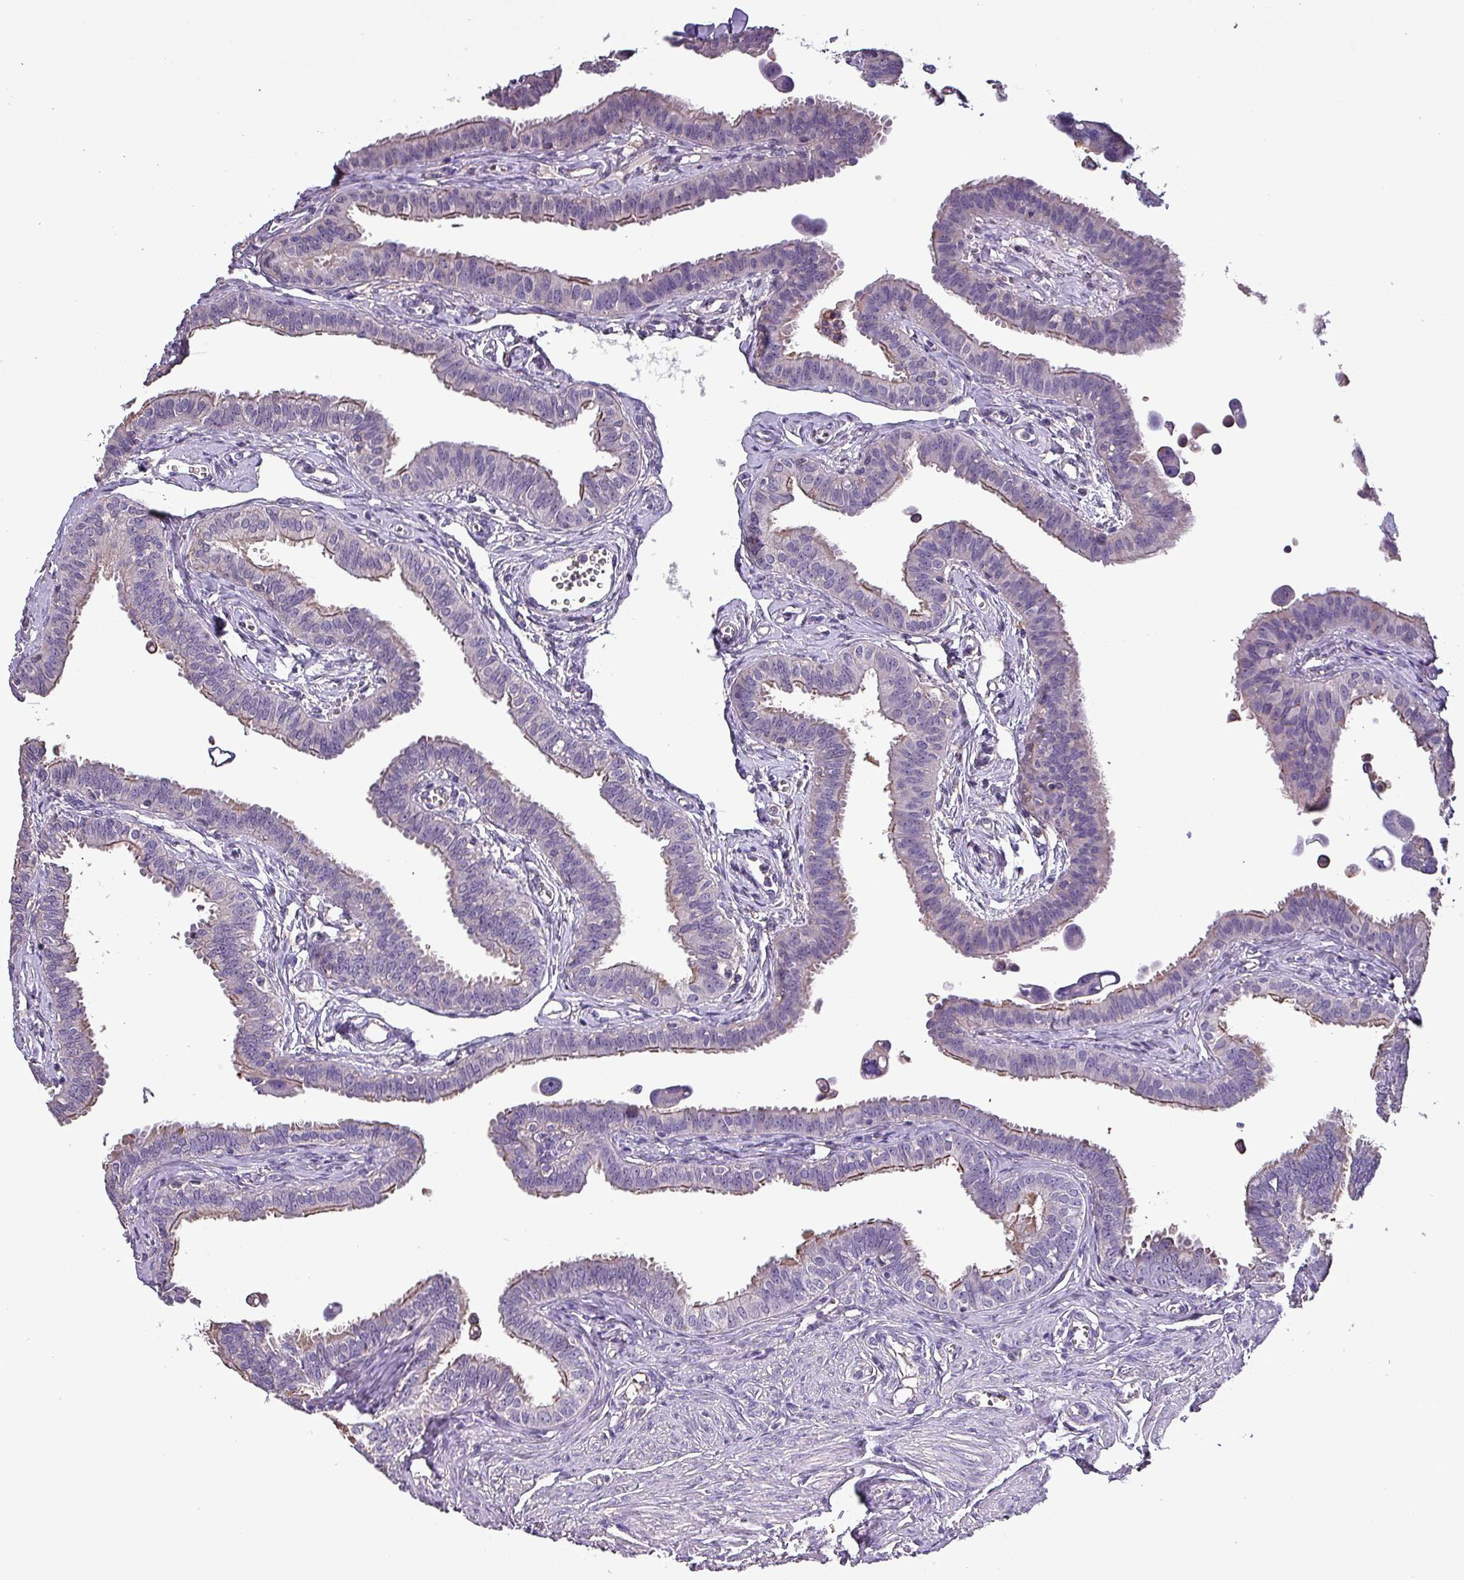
{"staining": {"intensity": "moderate", "quantity": "25%-75%", "location": "cytoplasmic/membranous"}, "tissue": "fallopian tube", "cell_type": "Glandular cells", "image_type": "normal", "snomed": [{"axis": "morphology", "description": "Normal tissue, NOS"}, {"axis": "morphology", "description": "Carcinoma, NOS"}, {"axis": "topography", "description": "Fallopian tube"}, {"axis": "topography", "description": "Ovary"}], "caption": "DAB immunohistochemical staining of unremarkable human fallopian tube displays moderate cytoplasmic/membranous protein staining in approximately 25%-75% of glandular cells.", "gene": "HTRA4", "patient": {"sex": "female", "age": 59}}